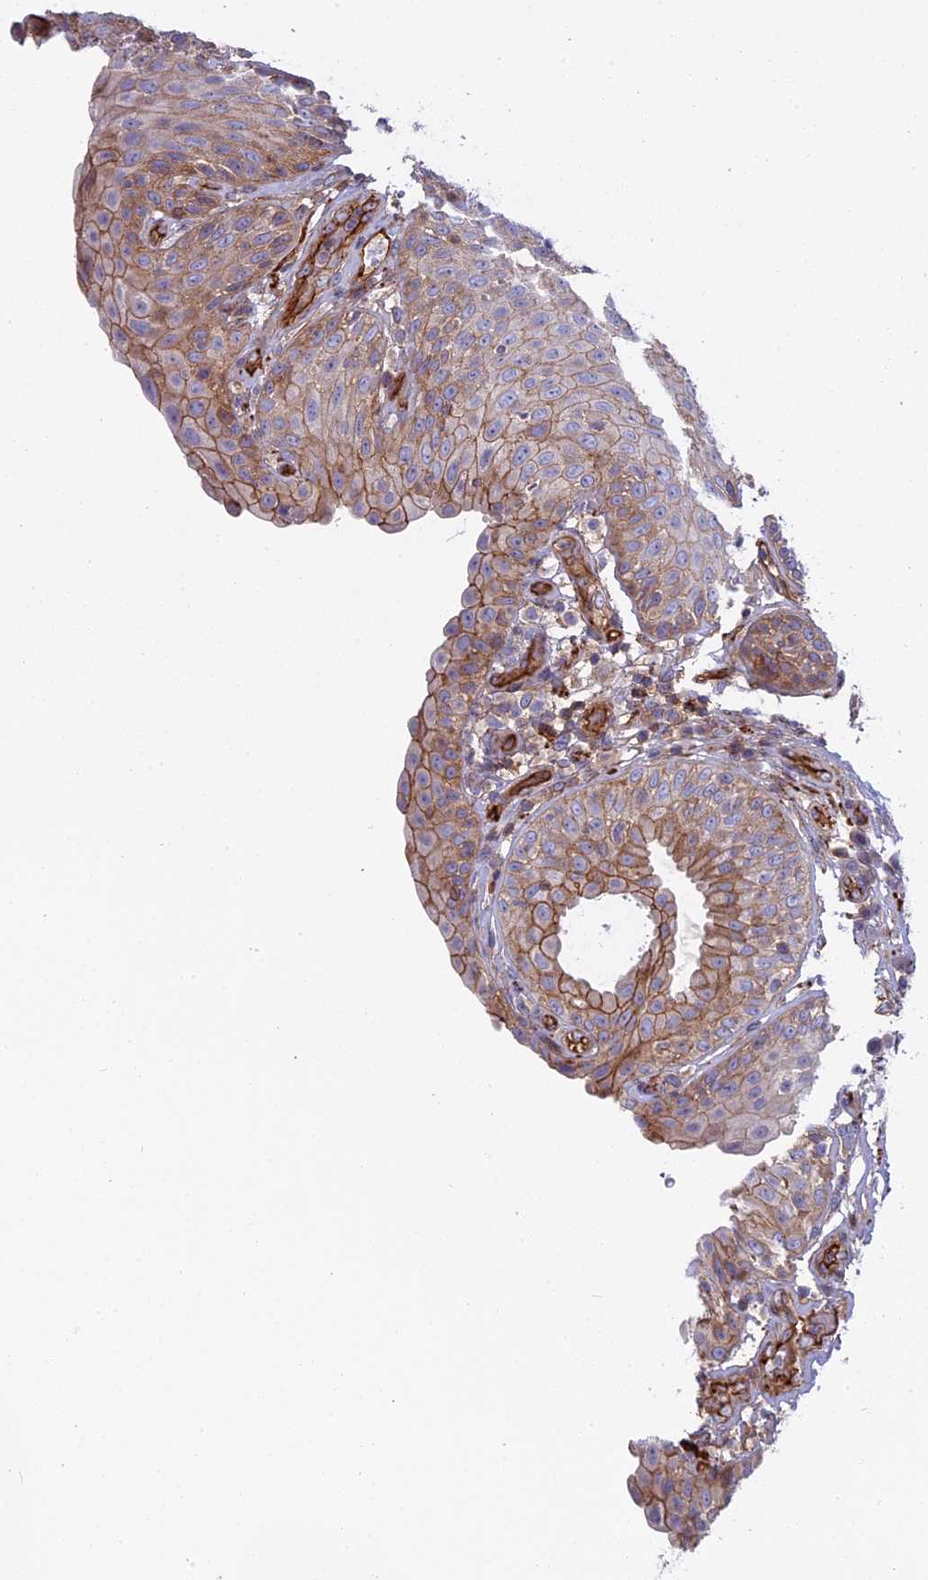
{"staining": {"intensity": "moderate", "quantity": ">75%", "location": "cytoplasmic/membranous"}, "tissue": "urinary bladder", "cell_type": "Urothelial cells", "image_type": "normal", "snomed": [{"axis": "morphology", "description": "Normal tissue, NOS"}, {"axis": "topography", "description": "Urinary bladder"}], "caption": "Urothelial cells display medium levels of moderate cytoplasmic/membranous staining in approximately >75% of cells in normal human urinary bladder. (Stains: DAB in brown, nuclei in blue, Microscopy: brightfield microscopy at high magnification).", "gene": "CNBD2", "patient": {"sex": "female", "age": 62}}